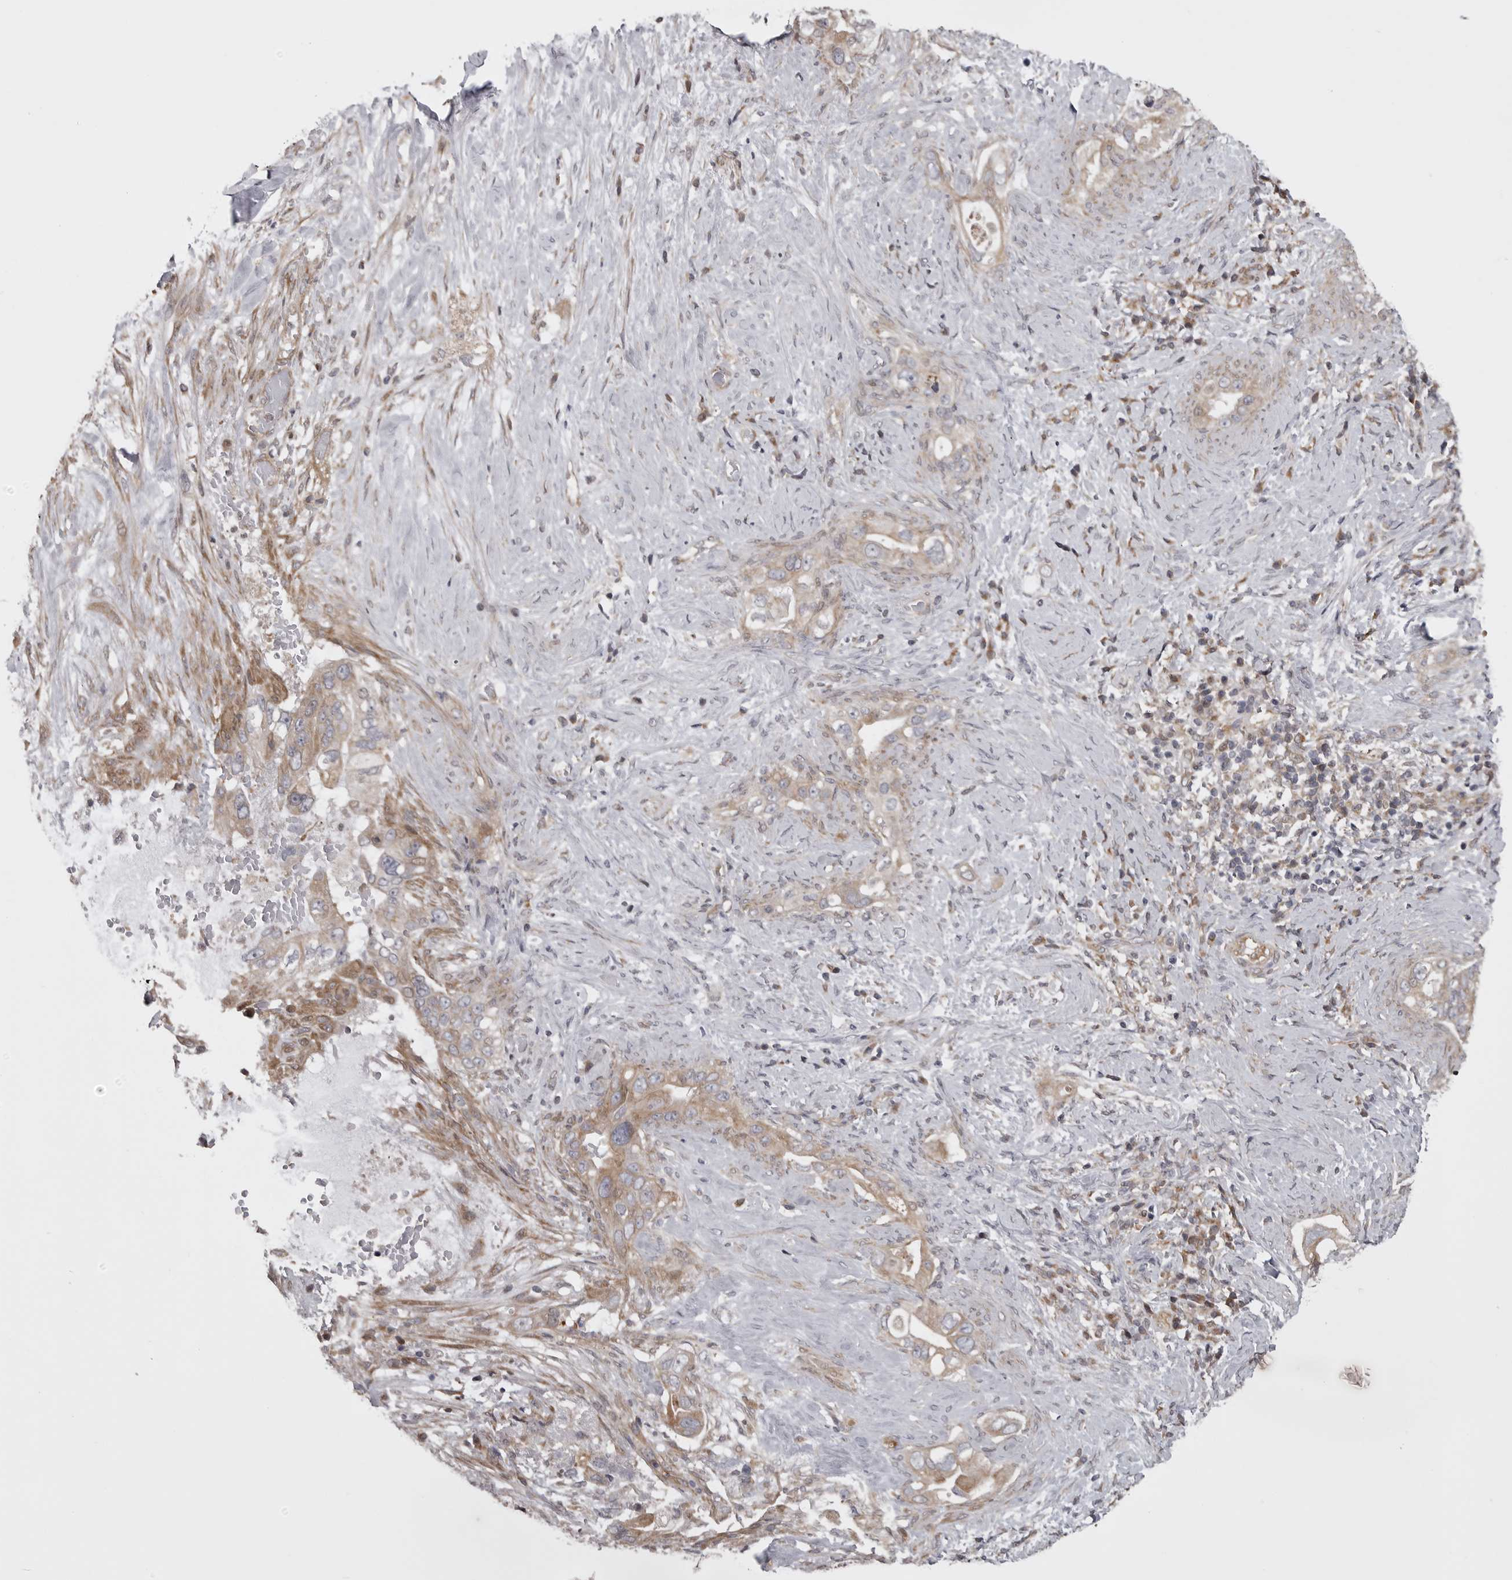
{"staining": {"intensity": "weak", "quantity": ">75%", "location": "cytoplasmic/membranous"}, "tissue": "pancreatic cancer", "cell_type": "Tumor cells", "image_type": "cancer", "snomed": [{"axis": "morphology", "description": "Inflammation, NOS"}, {"axis": "morphology", "description": "Adenocarcinoma, NOS"}, {"axis": "topography", "description": "Pancreas"}], "caption": "A high-resolution photomicrograph shows immunohistochemistry (IHC) staining of pancreatic cancer, which demonstrates weak cytoplasmic/membranous positivity in approximately >75% of tumor cells. (brown staining indicates protein expression, while blue staining denotes nuclei).", "gene": "ZNRF1", "patient": {"sex": "female", "age": 56}}